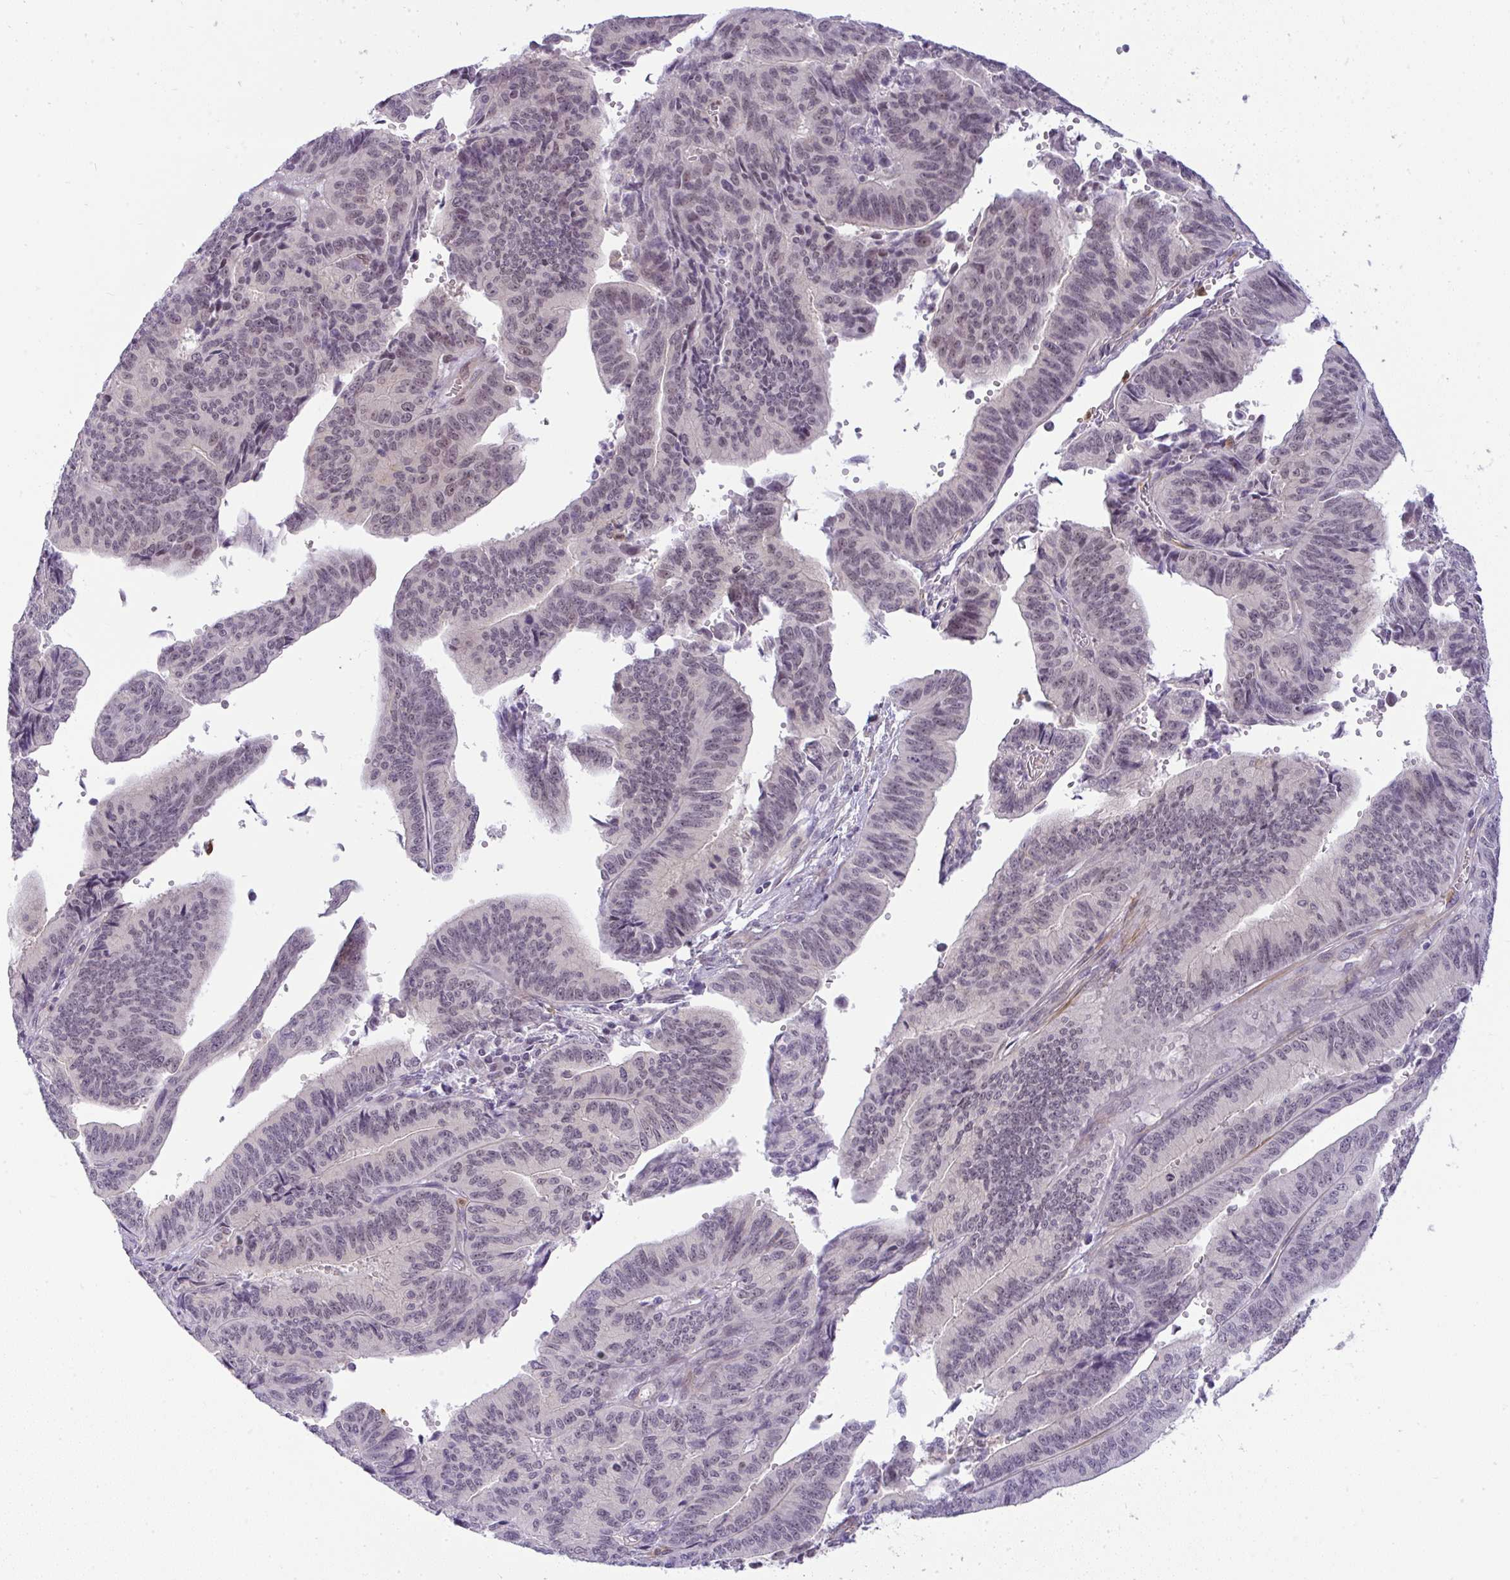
{"staining": {"intensity": "negative", "quantity": "none", "location": "none"}, "tissue": "endometrial cancer", "cell_type": "Tumor cells", "image_type": "cancer", "snomed": [{"axis": "morphology", "description": "Adenocarcinoma, NOS"}, {"axis": "topography", "description": "Endometrium"}], "caption": "Image shows no significant protein expression in tumor cells of endometrial cancer (adenocarcinoma). The staining was performed using DAB to visualize the protein expression in brown, while the nuclei were stained in blue with hematoxylin (Magnification: 20x).", "gene": "DZIP1", "patient": {"sex": "female", "age": 65}}